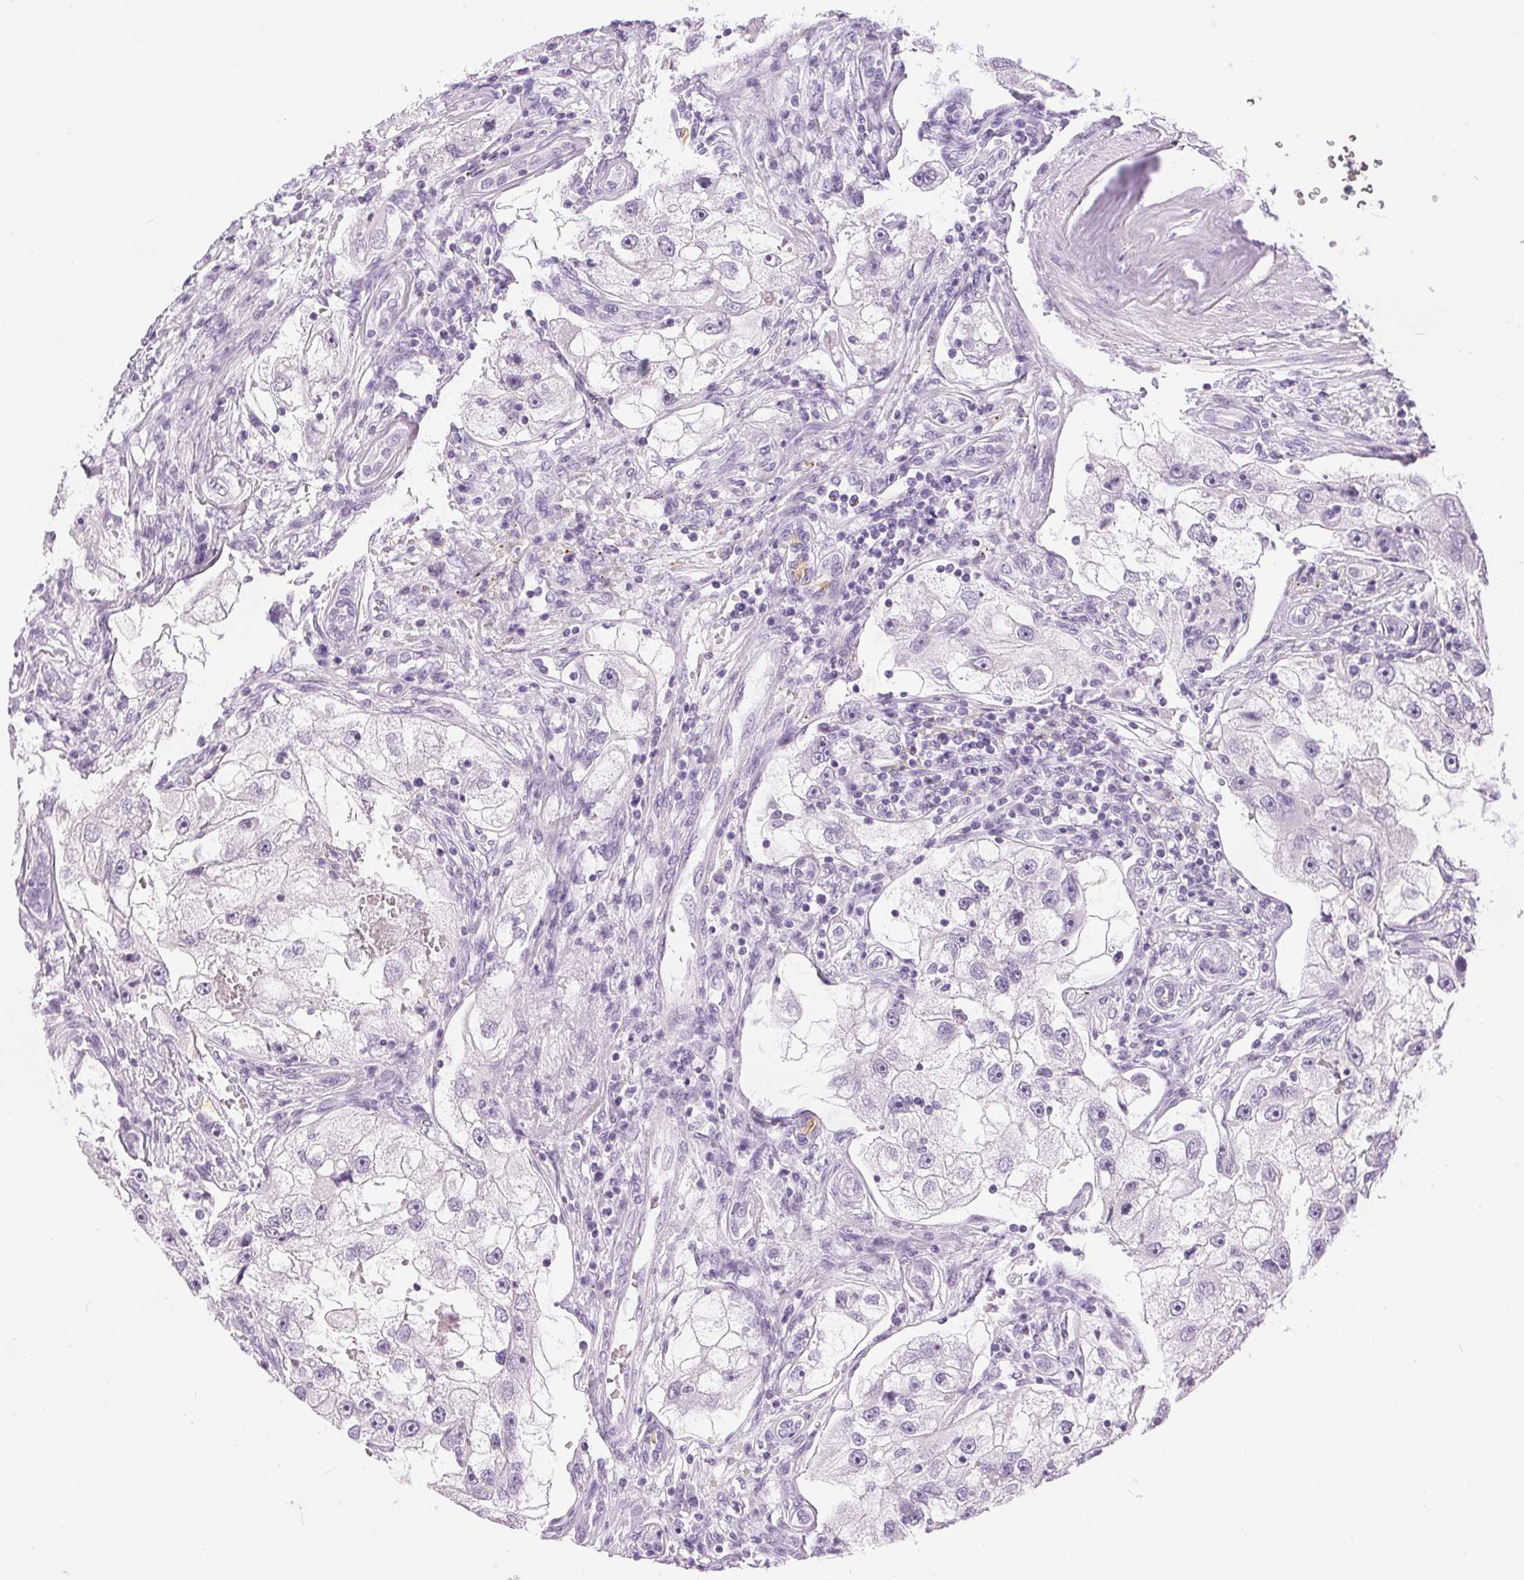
{"staining": {"intensity": "negative", "quantity": "none", "location": "none"}, "tissue": "renal cancer", "cell_type": "Tumor cells", "image_type": "cancer", "snomed": [{"axis": "morphology", "description": "Adenocarcinoma, NOS"}, {"axis": "topography", "description": "Kidney"}], "caption": "The image reveals no staining of tumor cells in adenocarcinoma (renal).", "gene": "XDH", "patient": {"sex": "male", "age": 63}}